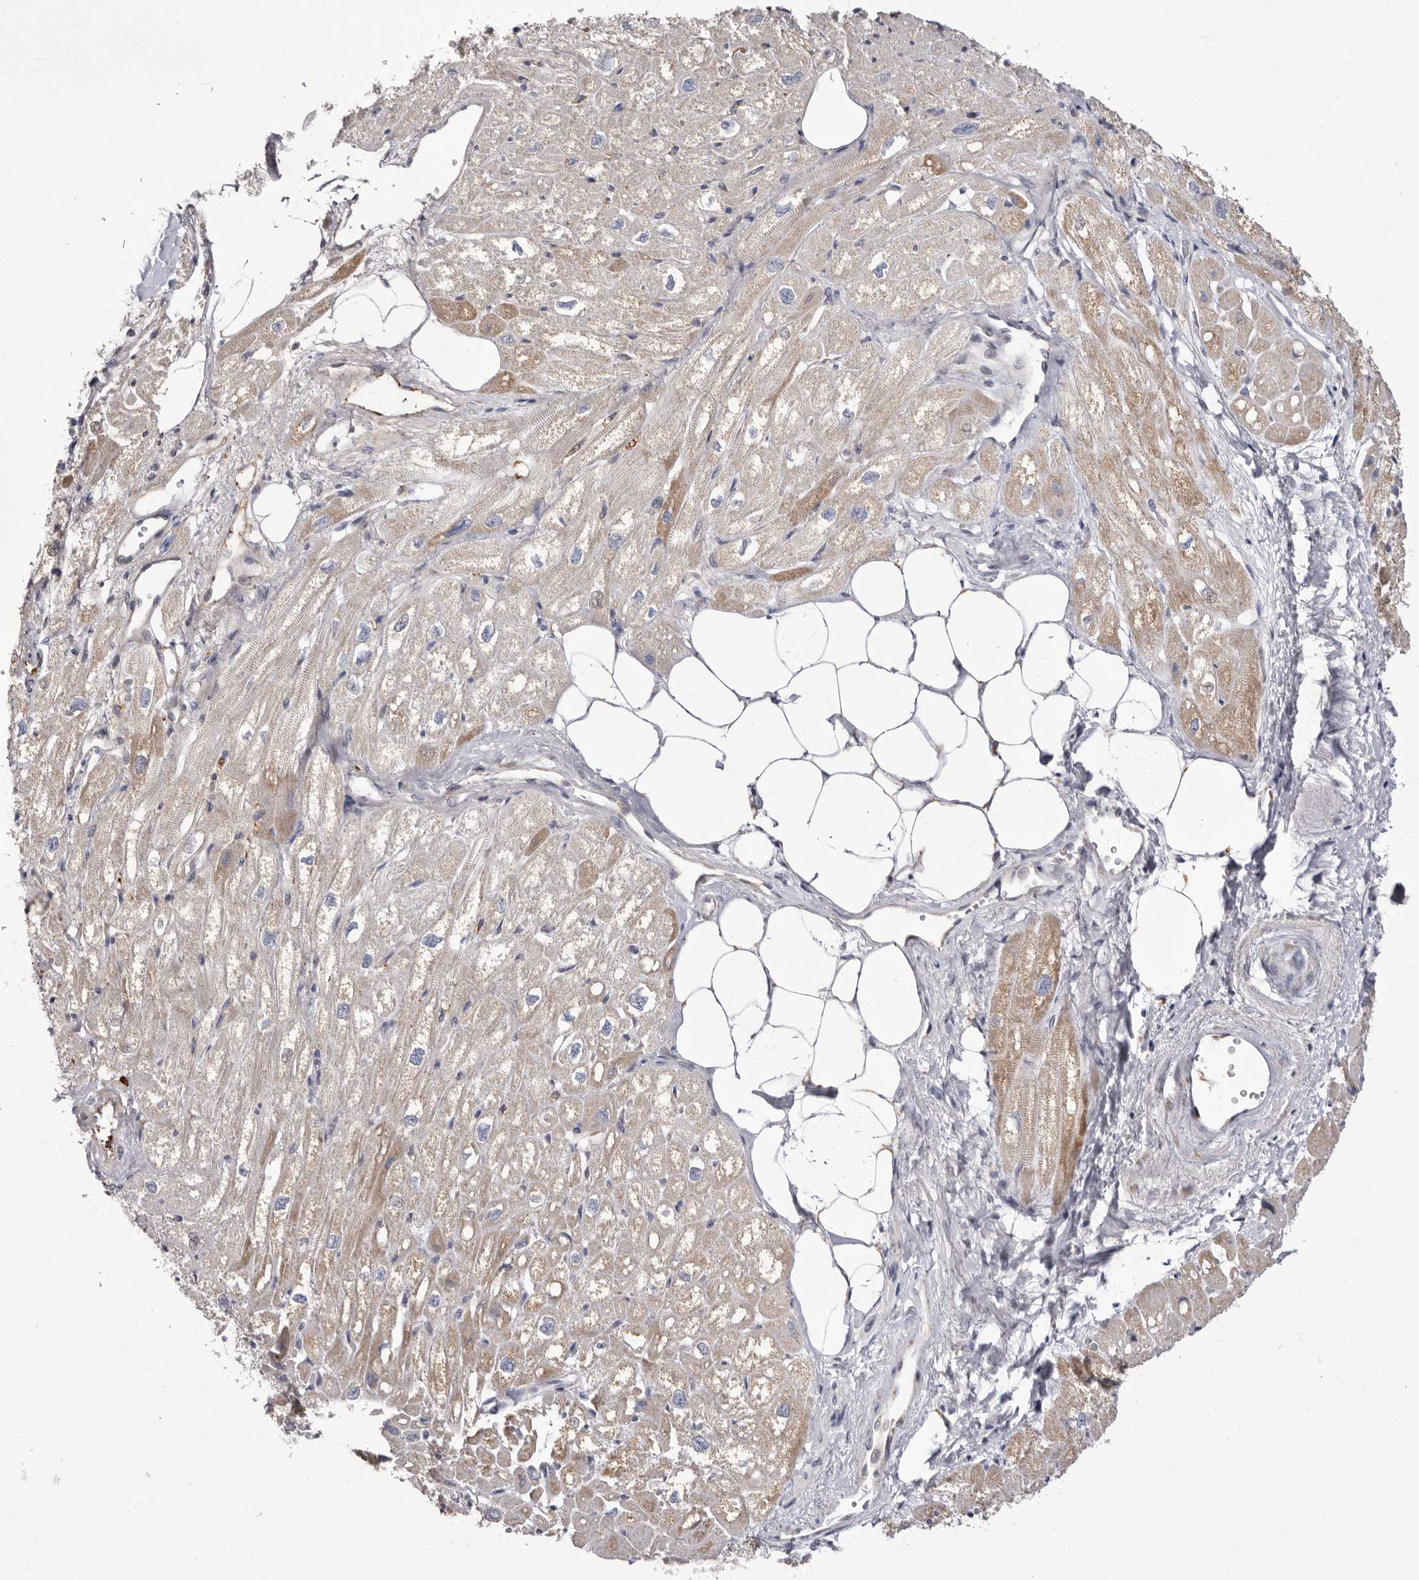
{"staining": {"intensity": "weak", "quantity": "25%-75%", "location": "cytoplasmic/membranous"}, "tissue": "heart muscle", "cell_type": "Cardiomyocytes", "image_type": "normal", "snomed": [{"axis": "morphology", "description": "Normal tissue, NOS"}, {"axis": "topography", "description": "Heart"}], "caption": "Immunohistochemical staining of benign human heart muscle reveals 25%-75% levels of weak cytoplasmic/membranous protein positivity in approximately 25%-75% of cardiomyocytes.", "gene": "NUBPL", "patient": {"sex": "male", "age": 50}}